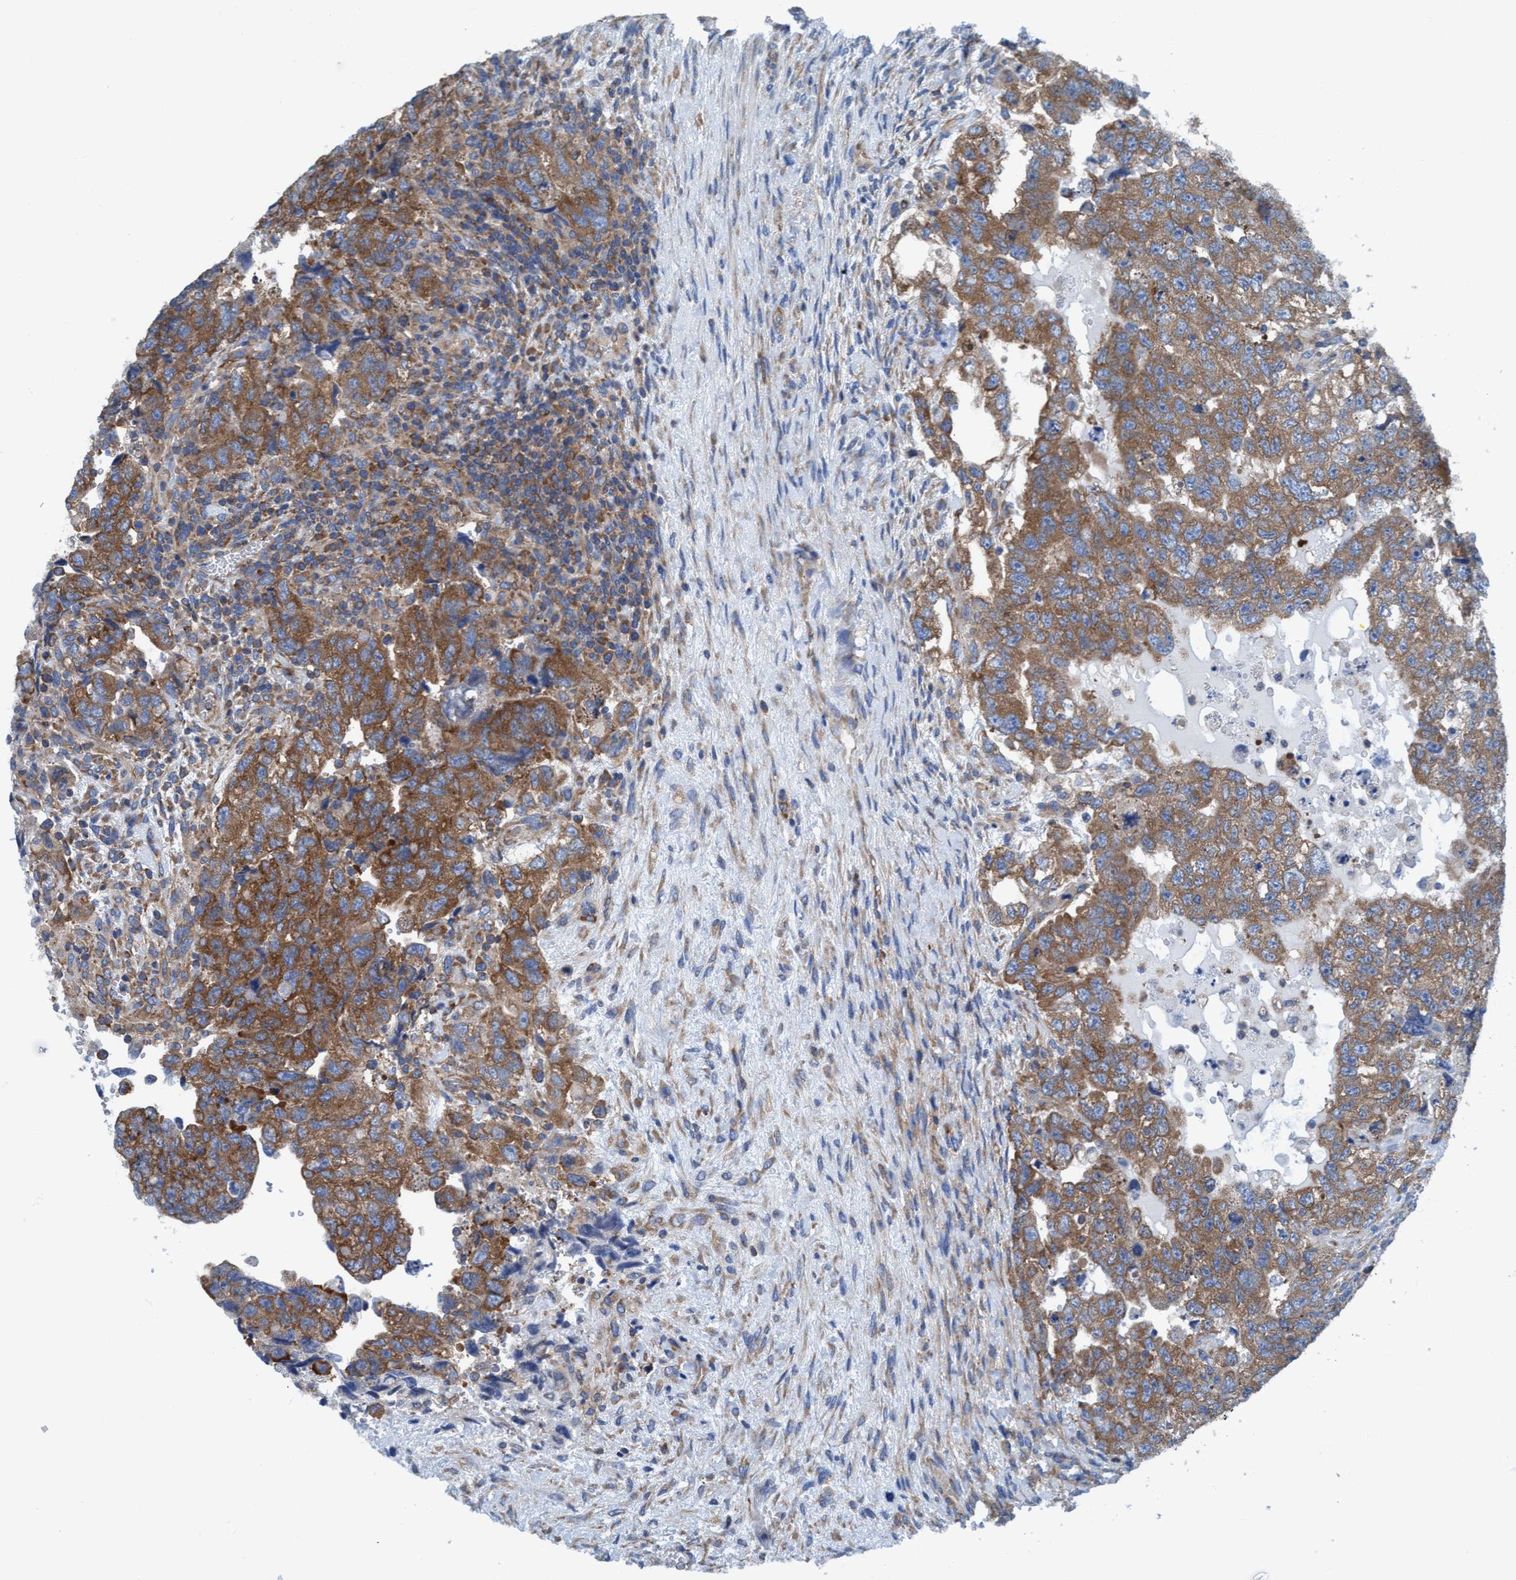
{"staining": {"intensity": "moderate", "quantity": ">75%", "location": "cytoplasmic/membranous"}, "tissue": "testis cancer", "cell_type": "Tumor cells", "image_type": "cancer", "snomed": [{"axis": "morphology", "description": "Carcinoma, Embryonal, NOS"}, {"axis": "topography", "description": "Testis"}], "caption": "Testis cancer was stained to show a protein in brown. There is medium levels of moderate cytoplasmic/membranous positivity in approximately >75% of tumor cells. (Stains: DAB in brown, nuclei in blue, Microscopy: brightfield microscopy at high magnification).", "gene": "NMT1", "patient": {"sex": "male", "age": 36}}